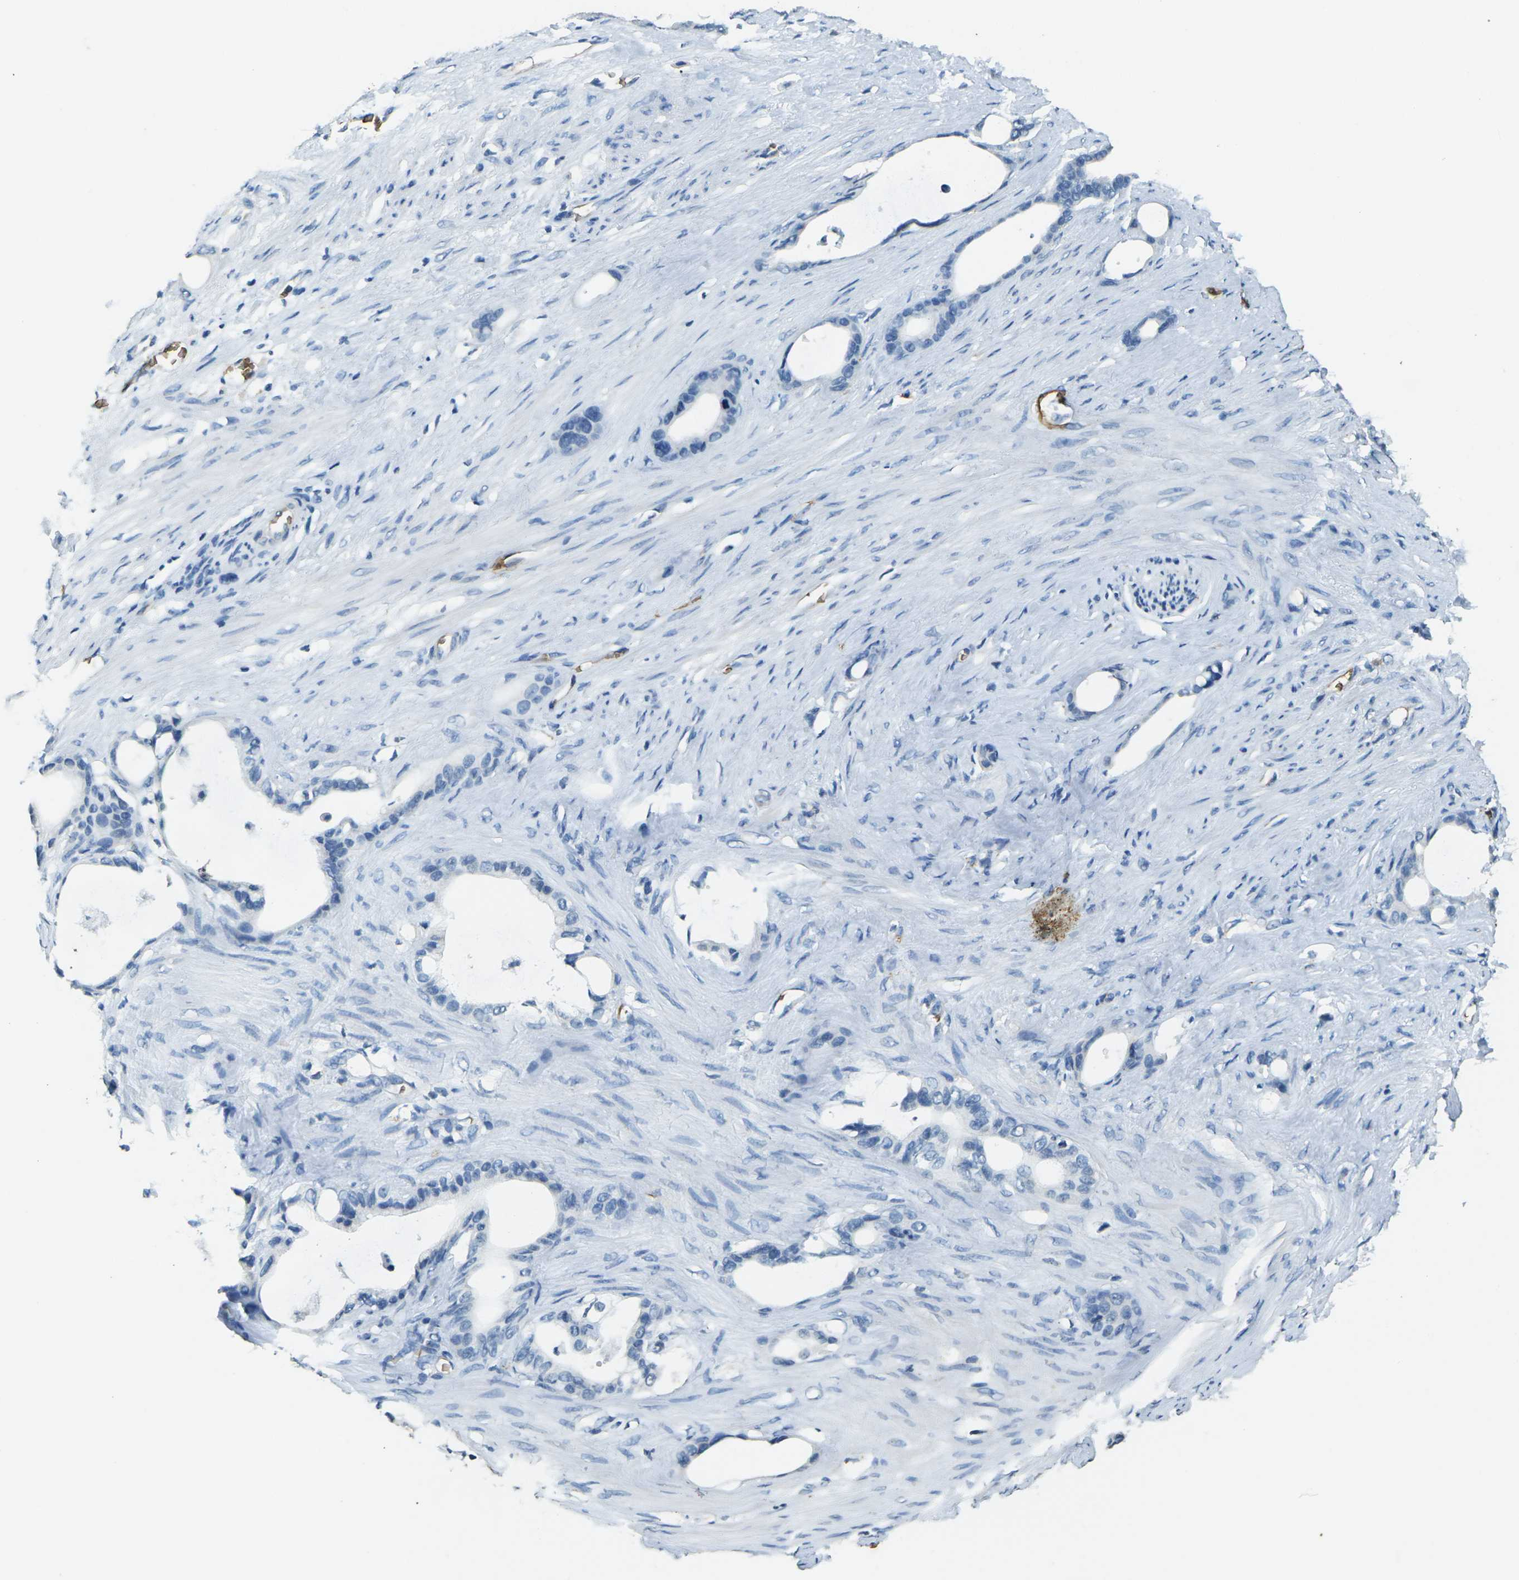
{"staining": {"intensity": "negative", "quantity": "none", "location": "none"}, "tissue": "stomach cancer", "cell_type": "Tumor cells", "image_type": "cancer", "snomed": [{"axis": "morphology", "description": "Adenocarcinoma, NOS"}, {"axis": "topography", "description": "Stomach"}], "caption": "Tumor cells are negative for brown protein staining in adenocarcinoma (stomach). Nuclei are stained in blue.", "gene": "HBB", "patient": {"sex": "female", "age": 75}}